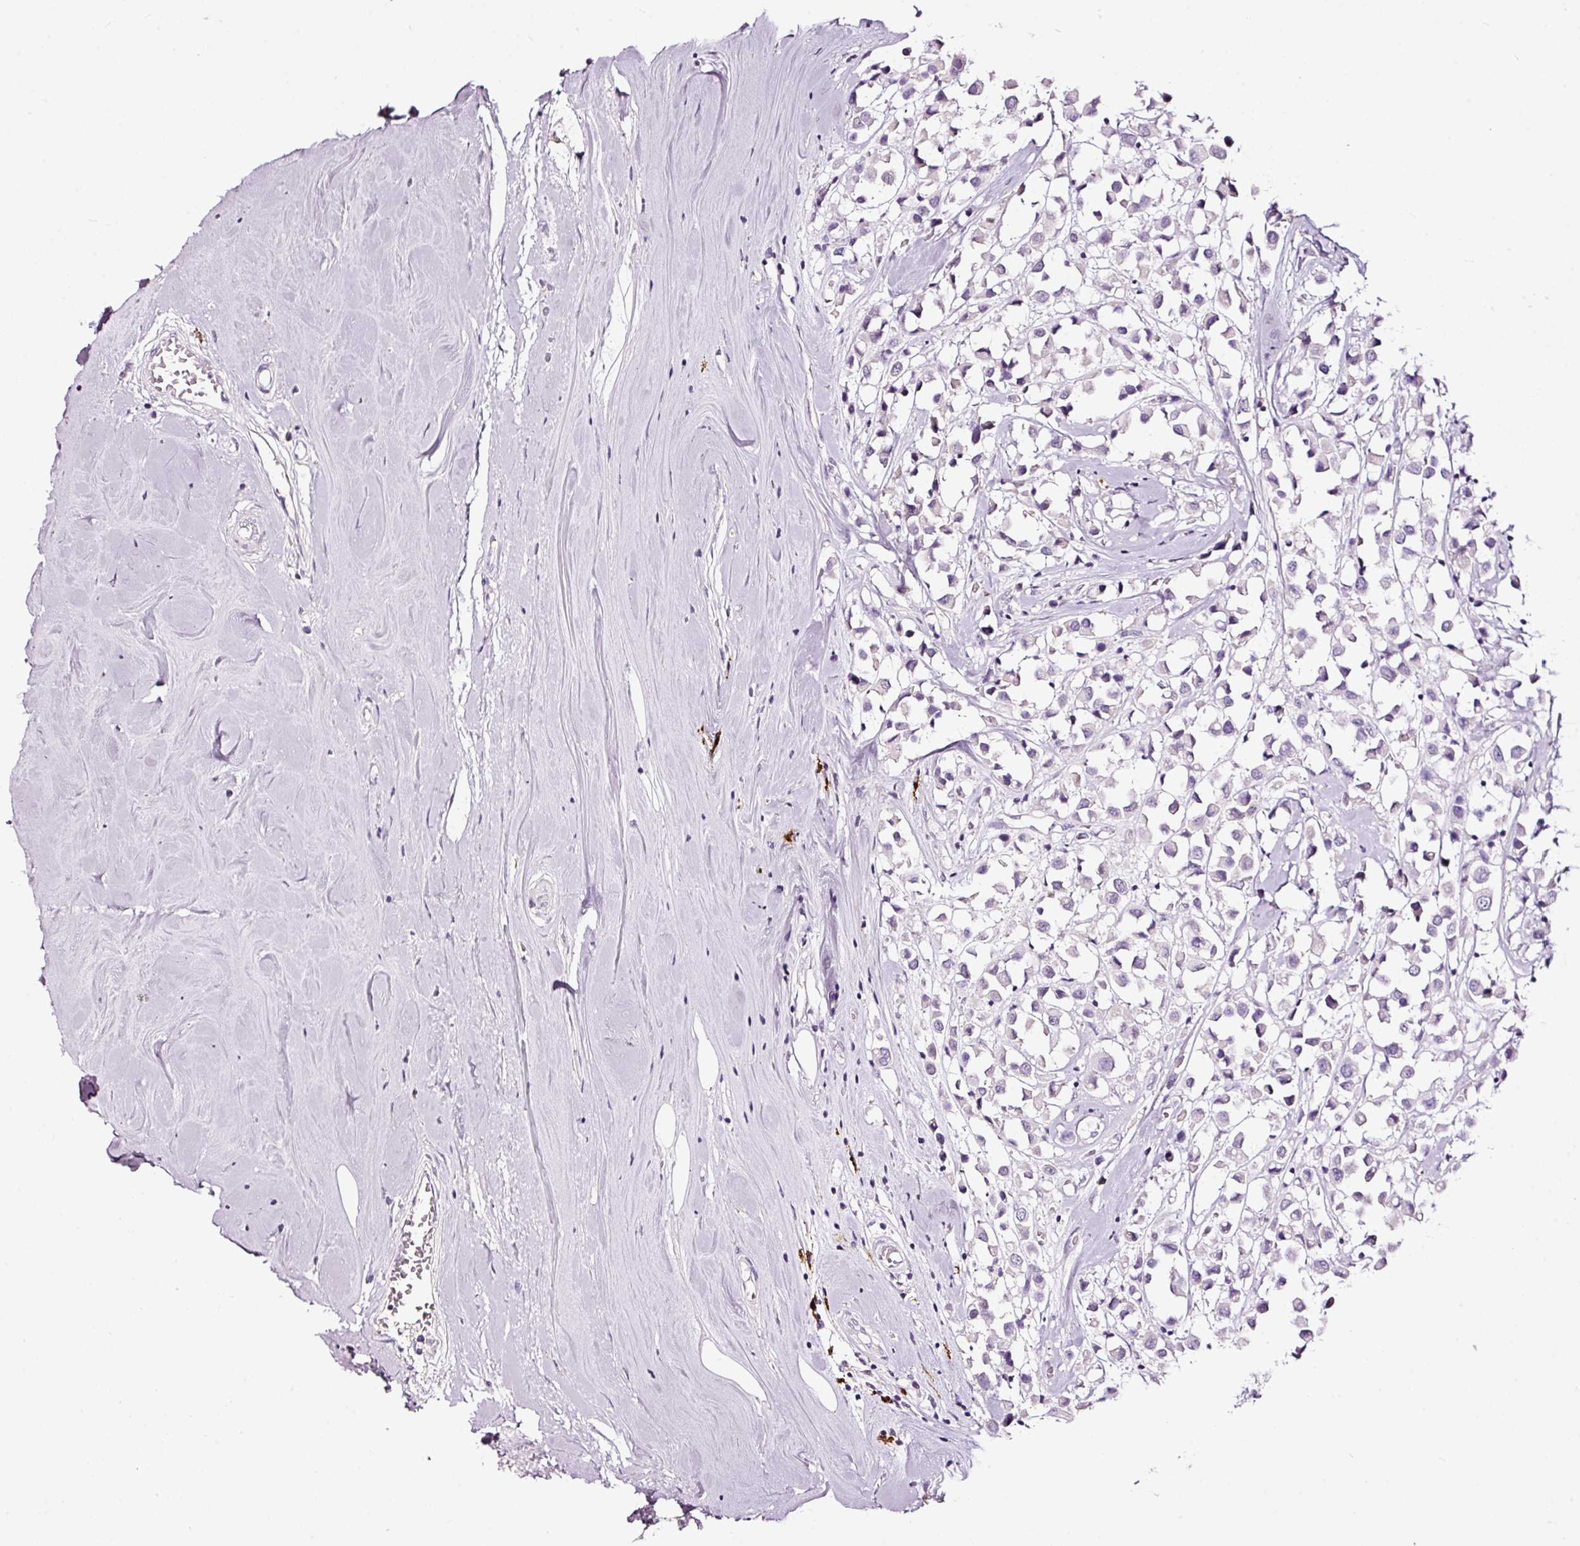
{"staining": {"intensity": "negative", "quantity": "none", "location": "none"}, "tissue": "breast cancer", "cell_type": "Tumor cells", "image_type": "cancer", "snomed": [{"axis": "morphology", "description": "Duct carcinoma"}, {"axis": "topography", "description": "Breast"}], "caption": "Immunohistochemistry (IHC) micrograph of breast cancer stained for a protein (brown), which displays no positivity in tumor cells.", "gene": "LAMP3", "patient": {"sex": "female", "age": 61}}